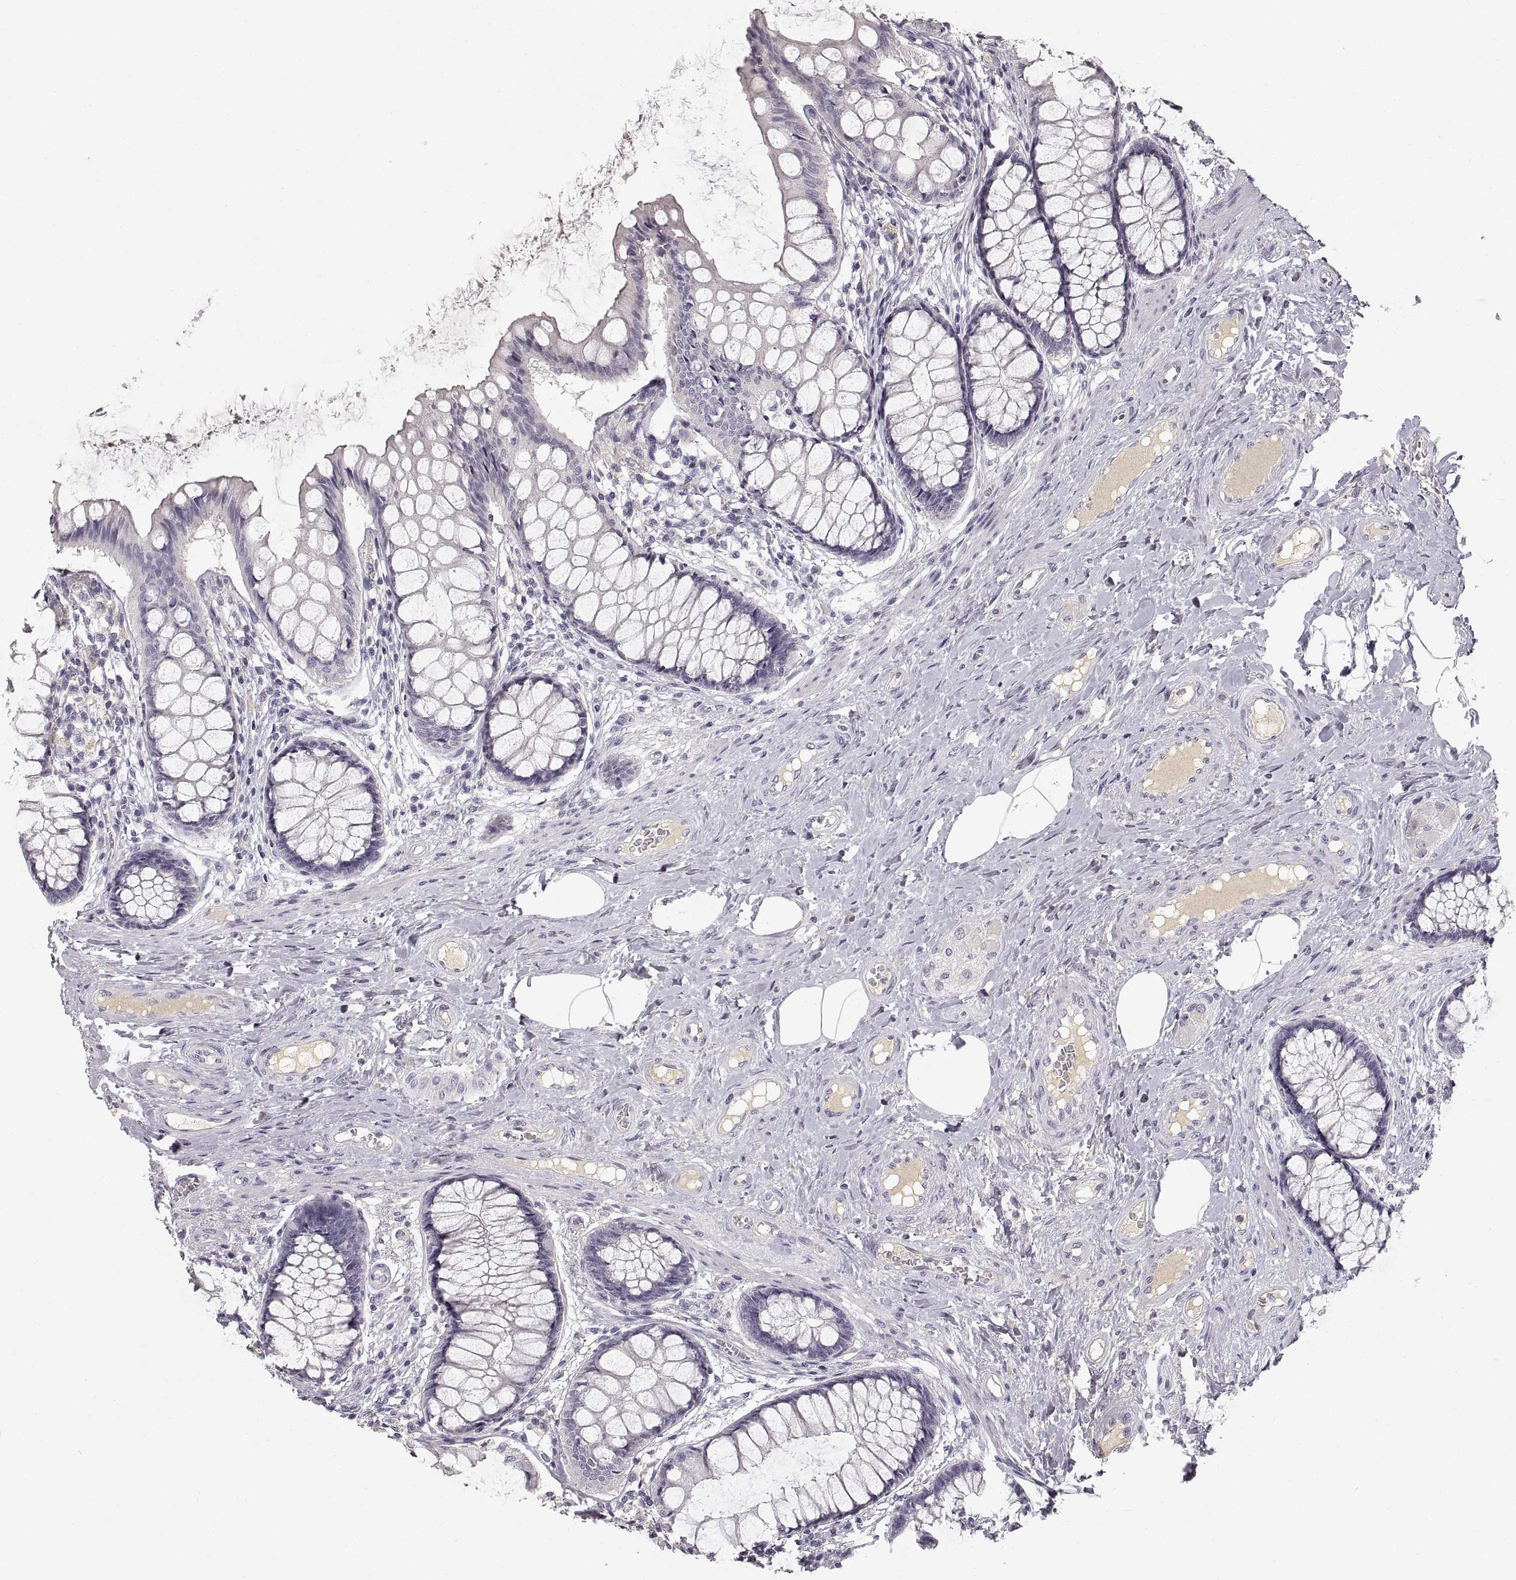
{"staining": {"intensity": "negative", "quantity": "none", "location": "none"}, "tissue": "colon", "cell_type": "Endothelial cells", "image_type": "normal", "snomed": [{"axis": "morphology", "description": "Normal tissue, NOS"}, {"axis": "topography", "description": "Colon"}], "caption": "The immunohistochemistry (IHC) micrograph has no significant expression in endothelial cells of colon.", "gene": "RUNDC3A", "patient": {"sex": "female", "age": 65}}